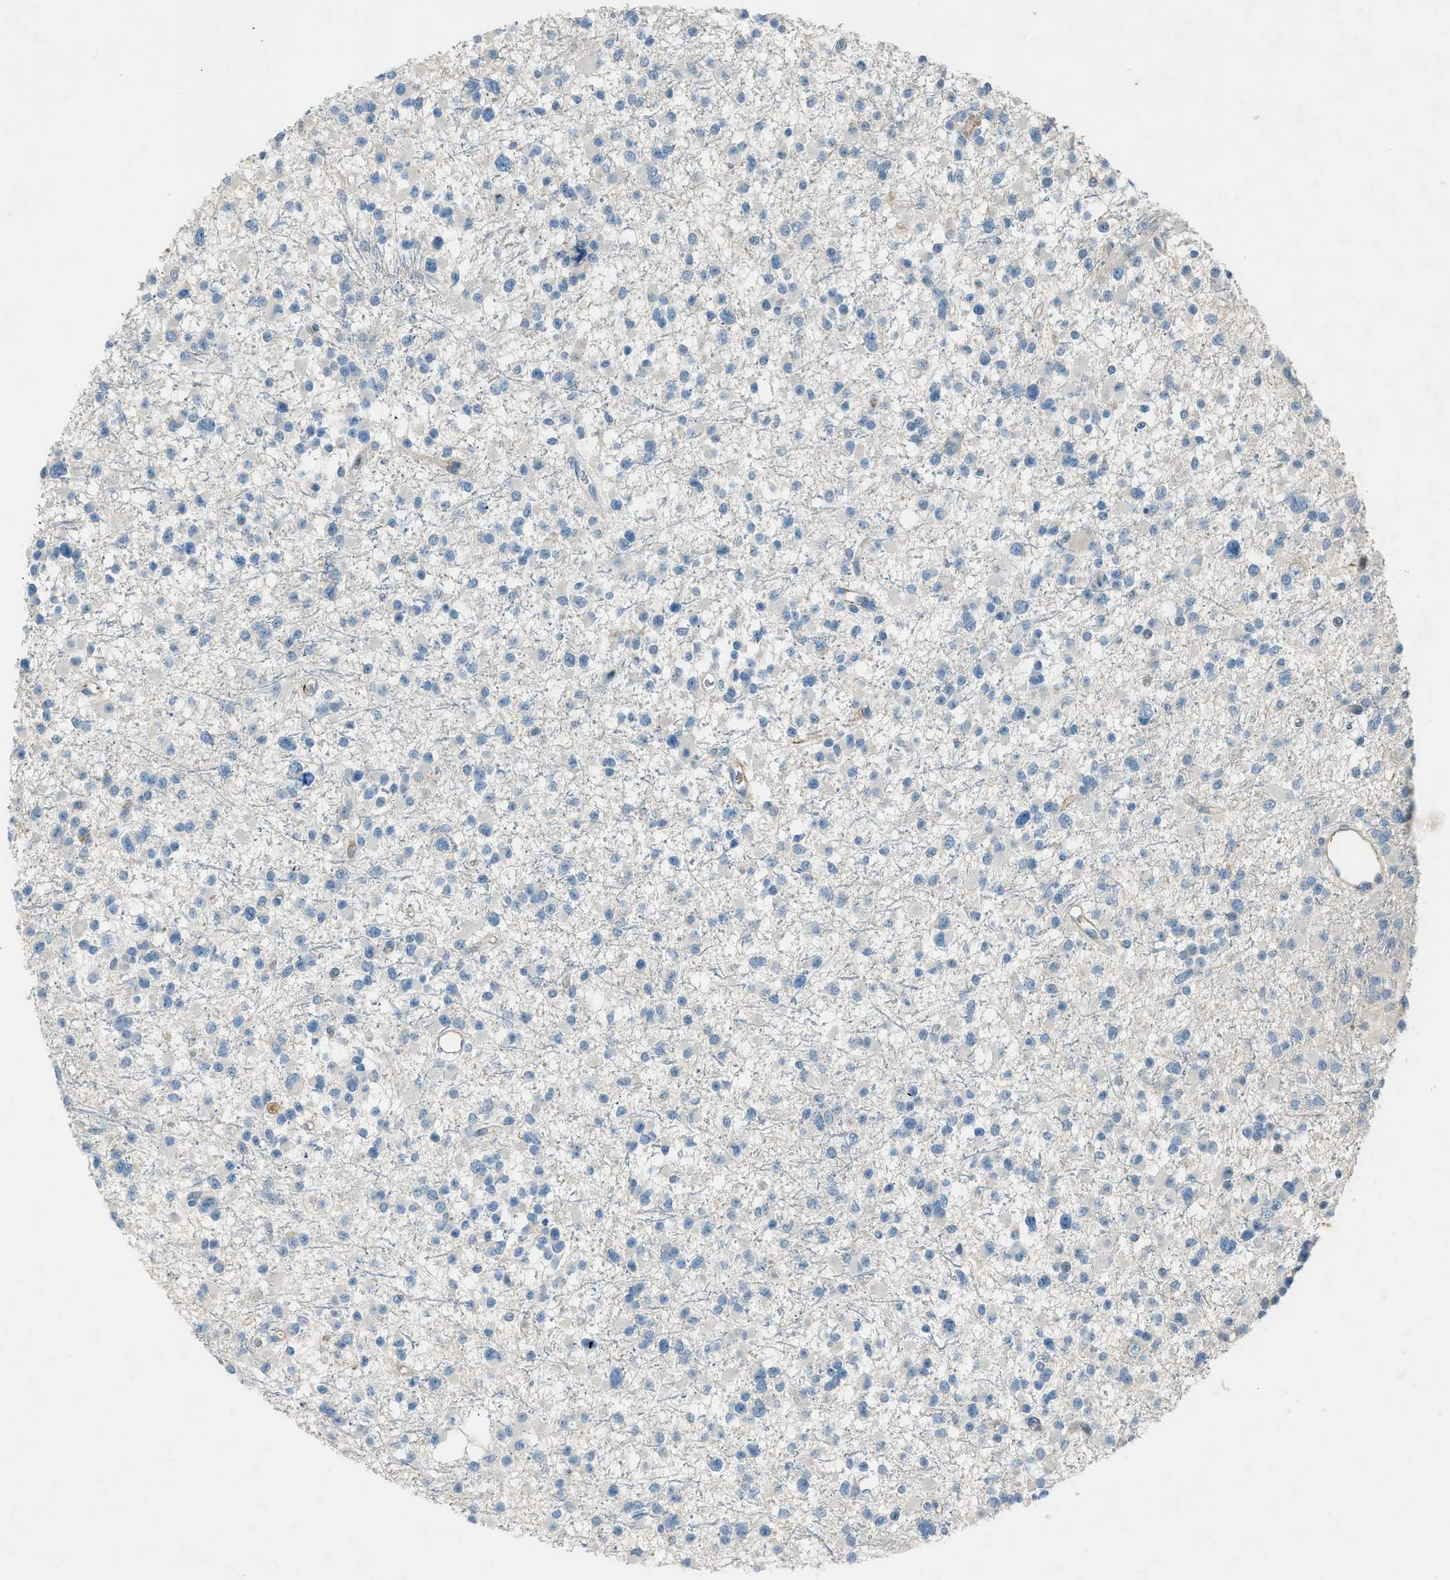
{"staining": {"intensity": "negative", "quantity": "none", "location": "none"}, "tissue": "glioma", "cell_type": "Tumor cells", "image_type": "cancer", "snomed": [{"axis": "morphology", "description": "Glioma, malignant, Low grade"}, {"axis": "topography", "description": "Brain"}], "caption": "DAB (3,3'-diaminobenzidine) immunohistochemical staining of human malignant glioma (low-grade) demonstrates no significant staining in tumor cells.", "gene": "FBLN2", "patient": {"sex": "female", "age": 22}}